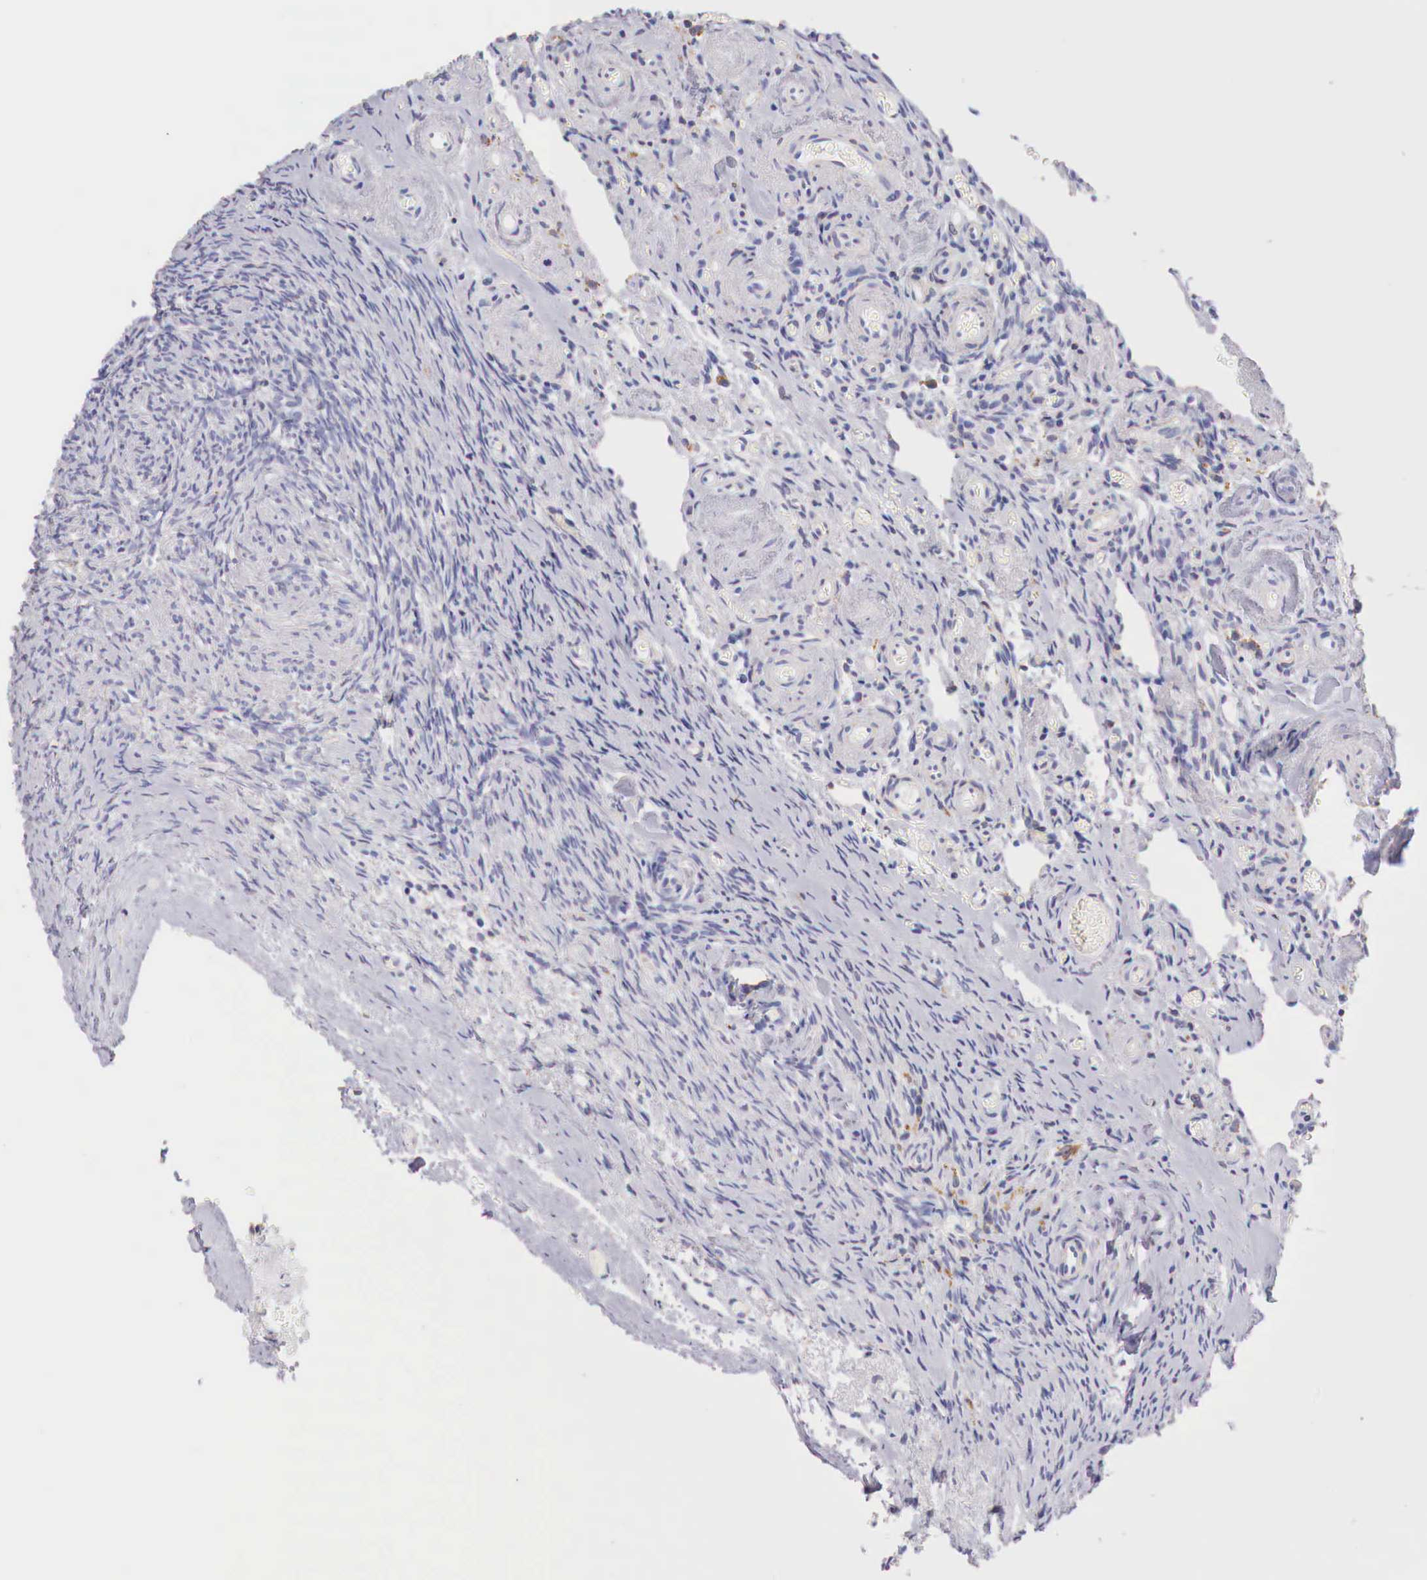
{"staining": {"intensity": "weak", "quantity": "<25%", "location": "cytoplasmic/membranous"}, "tissue": "ovary", "cell_type": "Ovarian stroma cells", "image_type": "normal", "snomed": [{"axis": "morphology", "description": "Normal tissue, NOS"}, {"axis": "topography", "description": "Ovary"}], "caption": "This micrograph is of benign ovary stained with immunohistochemistry (IHC) to label a protein in brown with the nuclei are counter-stained blue. There is no positivity in ovarian stroma cells. (Stains: DAB immunohistochemistry with hematoxylin counter stain, Microscopy: brightfield microscopy at high magnification).", "gene": "IDH3G", "patient": {"sex": "female", "age": 78}}